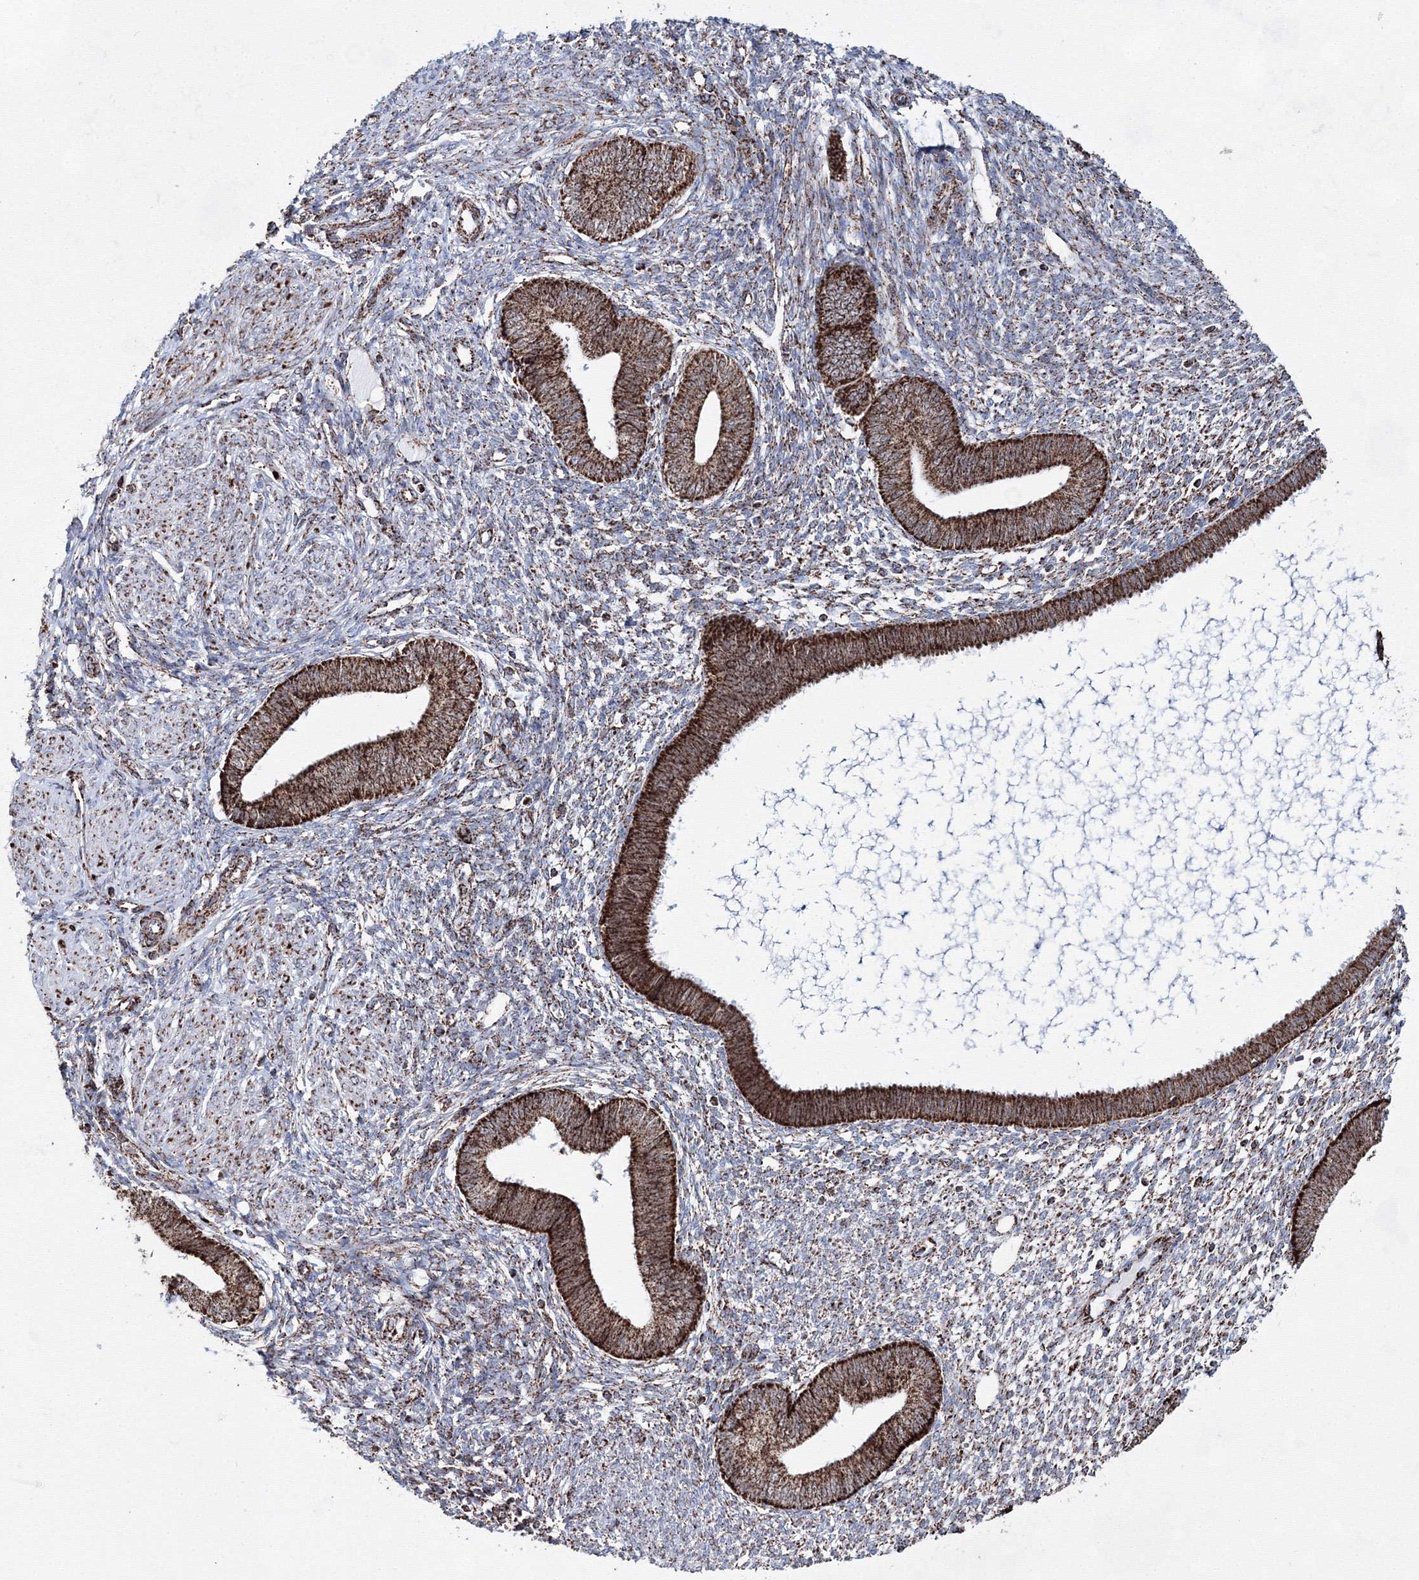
{"staining": {"intensity": "weak", "quantity": "<25%", "location": "cytoplasmic/membranous"}, "tissue": "endometrium", "cell_type": "Cells in endometrial stroma", "image_type": "normal", "snomed": [{"axis": "morphology", "description": "Normal tissue, NOS"}, {"axis": "topography", "description": "Endometrium"}], "caption": "Immunohistochemistry (IHC) micrograph of benign endometrium stained for a protein (brown), which demonstrates no expression in cells in endometrial stroma.", "gene": "HADHB", "patient": {"sex": "female", "age": 46}}